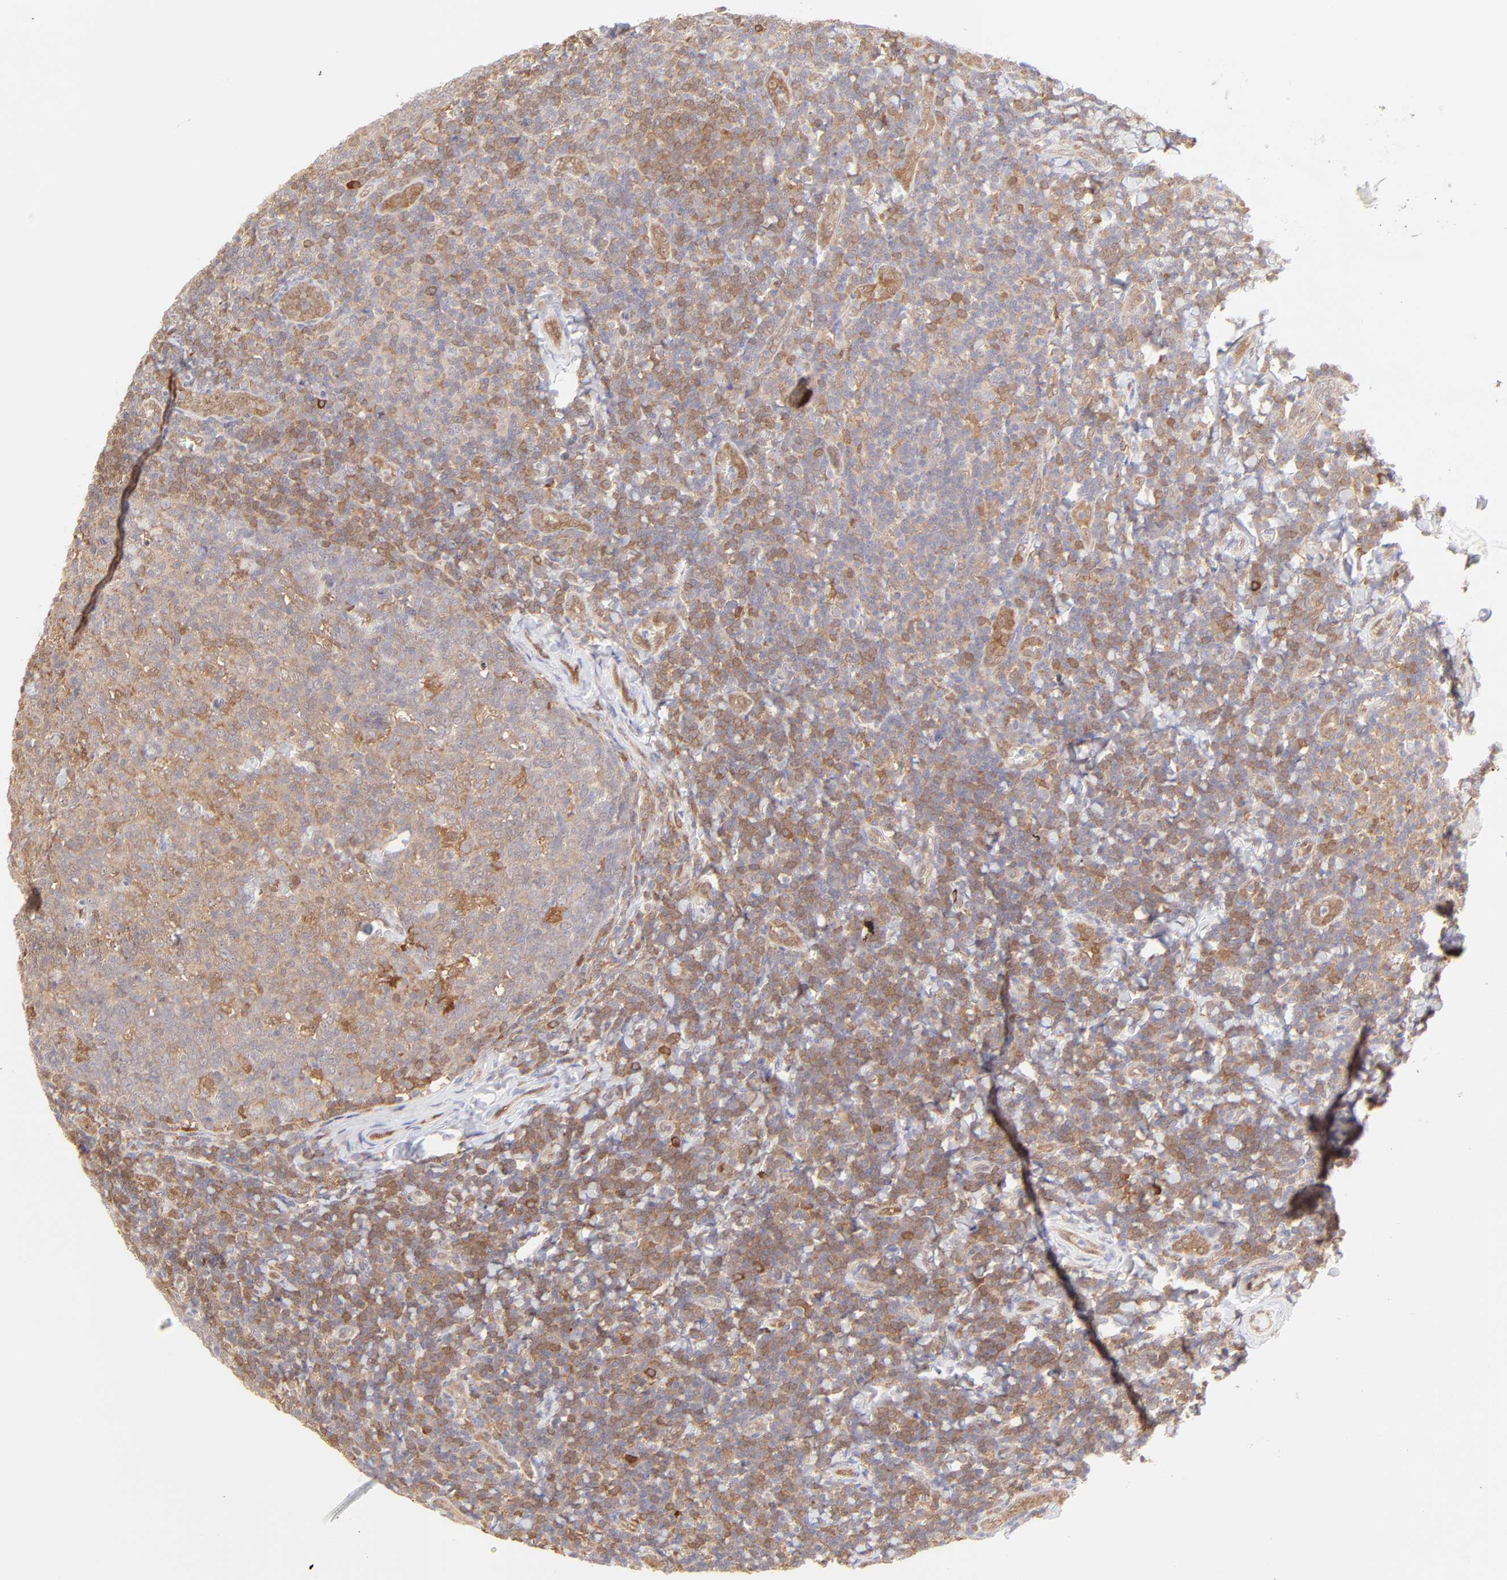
{"staining": {"intensity": "weak", "quantity": "<25%", "location": "cytoplasmic/membranous"}, "tissue": "tonsil", "cell_type": "Germinal center cells", "image_type": "normal", "snomed": [{"axis": "morphology", "description": "Normal tissue, NOS"}, {"axis": "topography", "description": "Tonsil"}], "caption": "Germinal center cells show no significant protein positivity in benign tonsil. The staining was performed using DAB (3,3'-diaminobenzidine) to visualize the protein expression in brown, while the nuclei were stained in blue with hematoxylin (Magnification: 20x).", "gene": "HYAL1", "patient": {"sex": "male", "age": 31}}